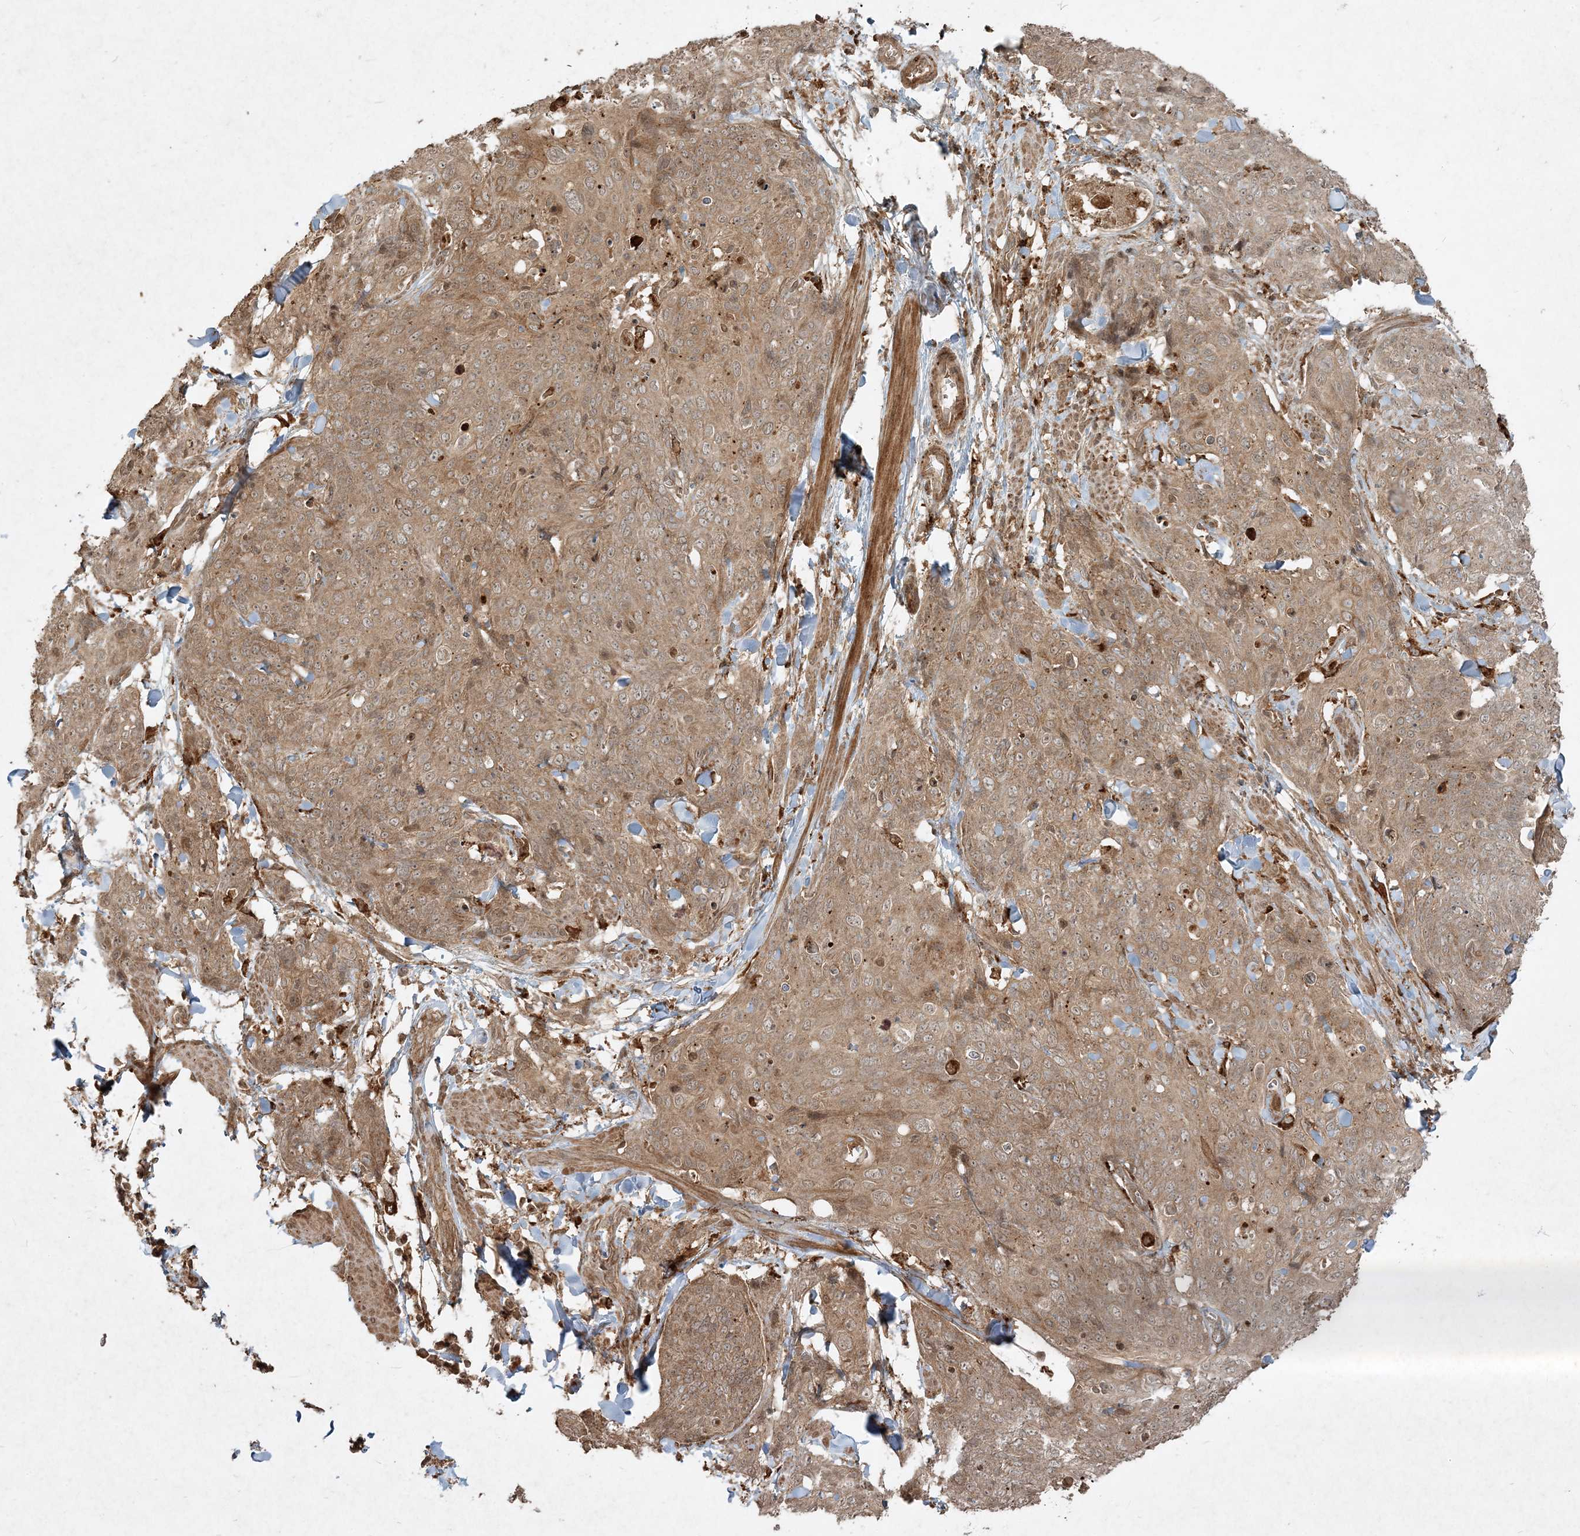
{"staining": {"intensity": "moderate", "quantity": ">75%", "location": "cytoplasmic/membranous"}, "tissue": "skin cancer", "cell_type": "Tumor cells", "image_type": "cancer", "snomed": [{"axis": "morphology", "description": "Squamous cell carcinoma, NOS"}, {"axis": "topography", "description": "Skin"}, {"axis": "topography", "description": "Vulva"}], "caption": "A brown stain shows moderate cytoplasmic/membranous expression of a protein in human skin squamous cell carcinoma tumor cells.", "gene": "NARS1", "patient": {"sex": "female", "age": 85}}